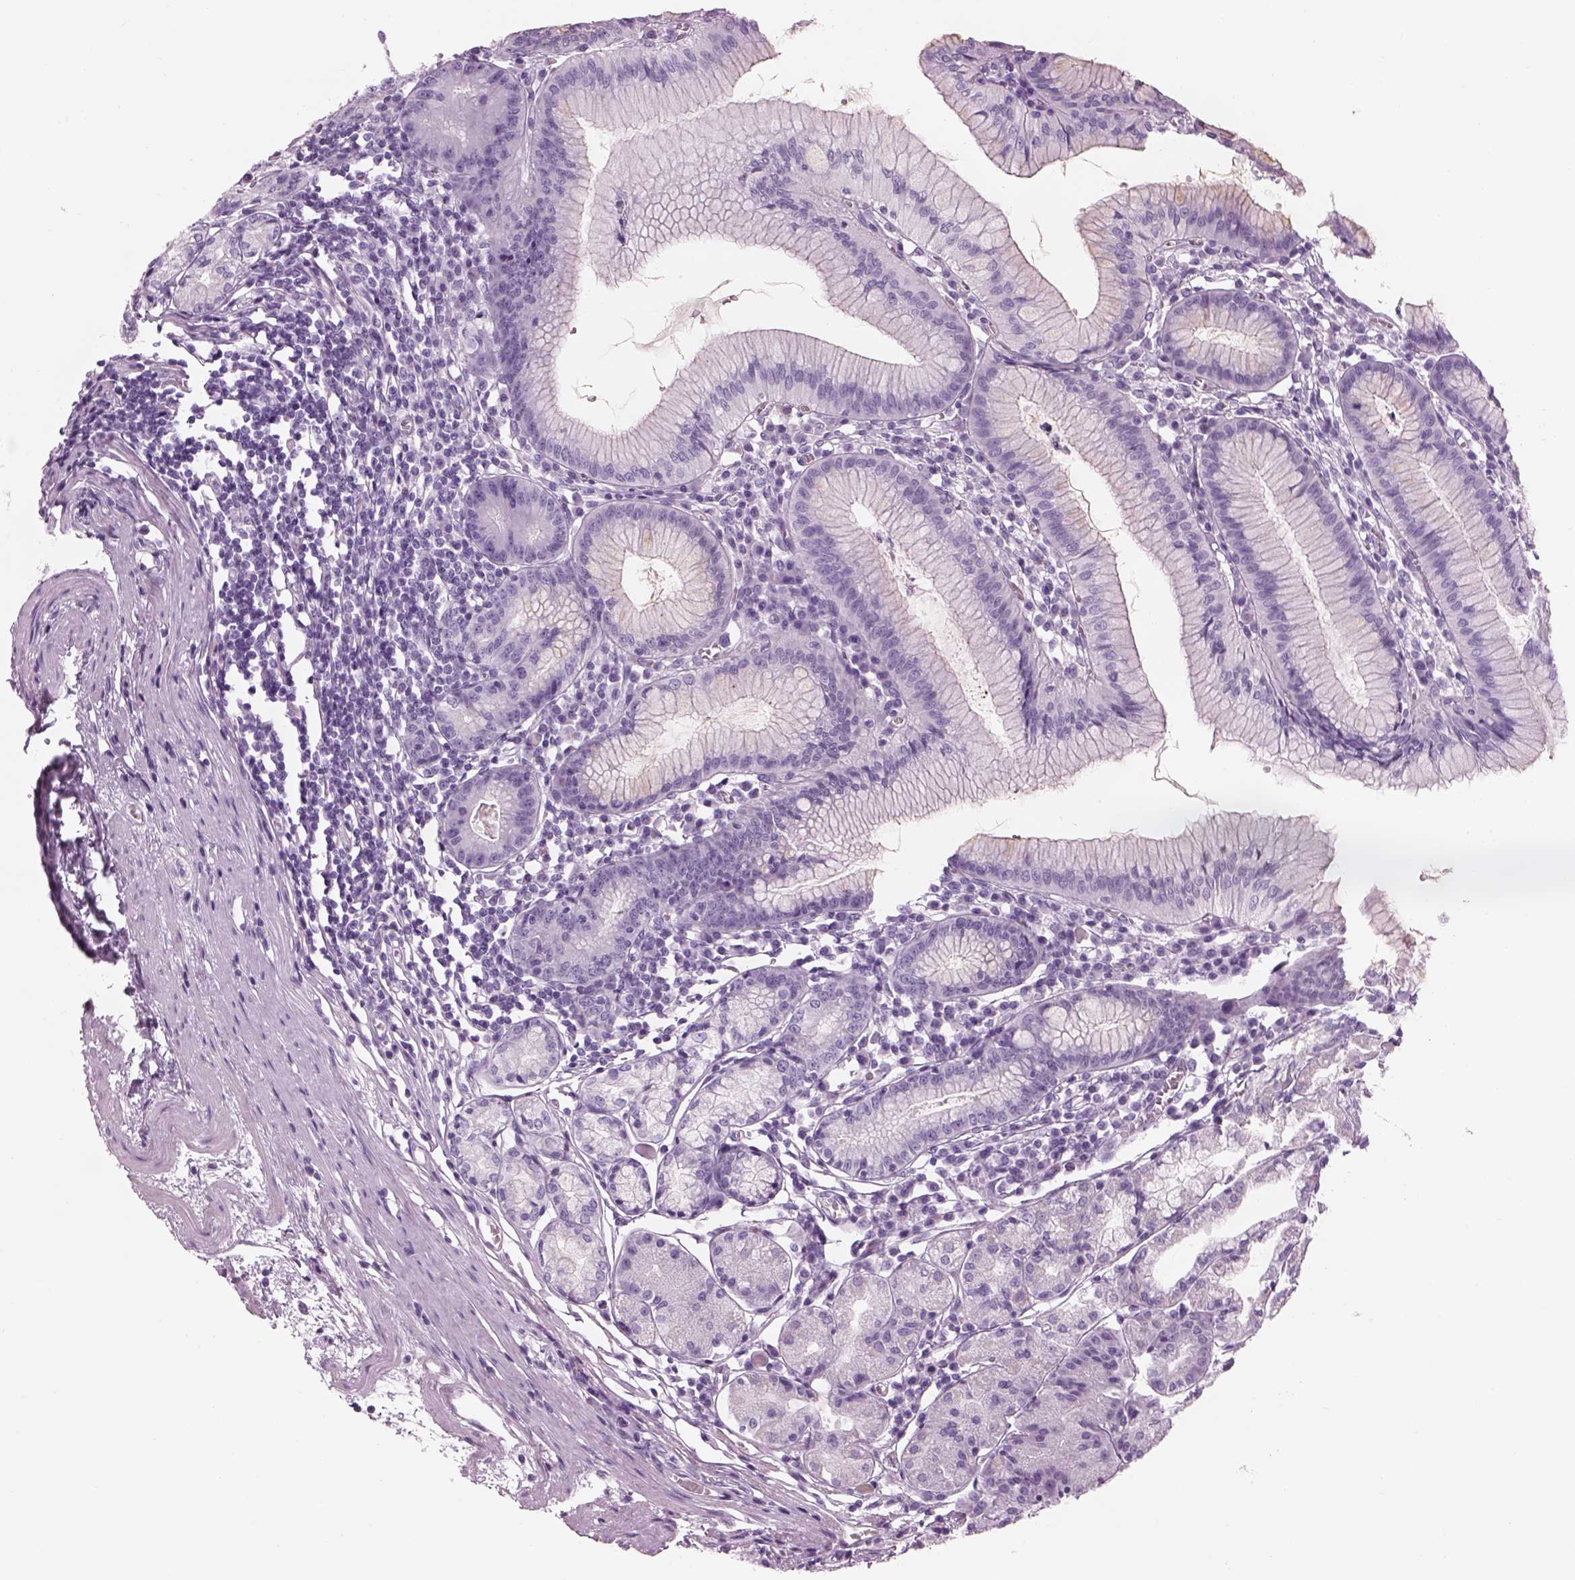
{"staining": {"intensity": "negative", "quantity": "none", "location": "none"}, "tissue": "stomach", "cell_type": "Glandular cells", "image_type": "normal", "snomed": [{"axis": "morphology", "description": "Normal tissue, NOS"}, {"axis": "topography", "description": "Stomach"}], "caption": "DAB (3,3'-diaminobenzidine) immunohistochemical staining of benign human stomach reveals no significant staining in glandular cells. (DAB (3,3'-diaminobenzidine) IHC, high magnification).", "gene": "GAS2L2", "patient": {"sex": "male", "age": 55}}